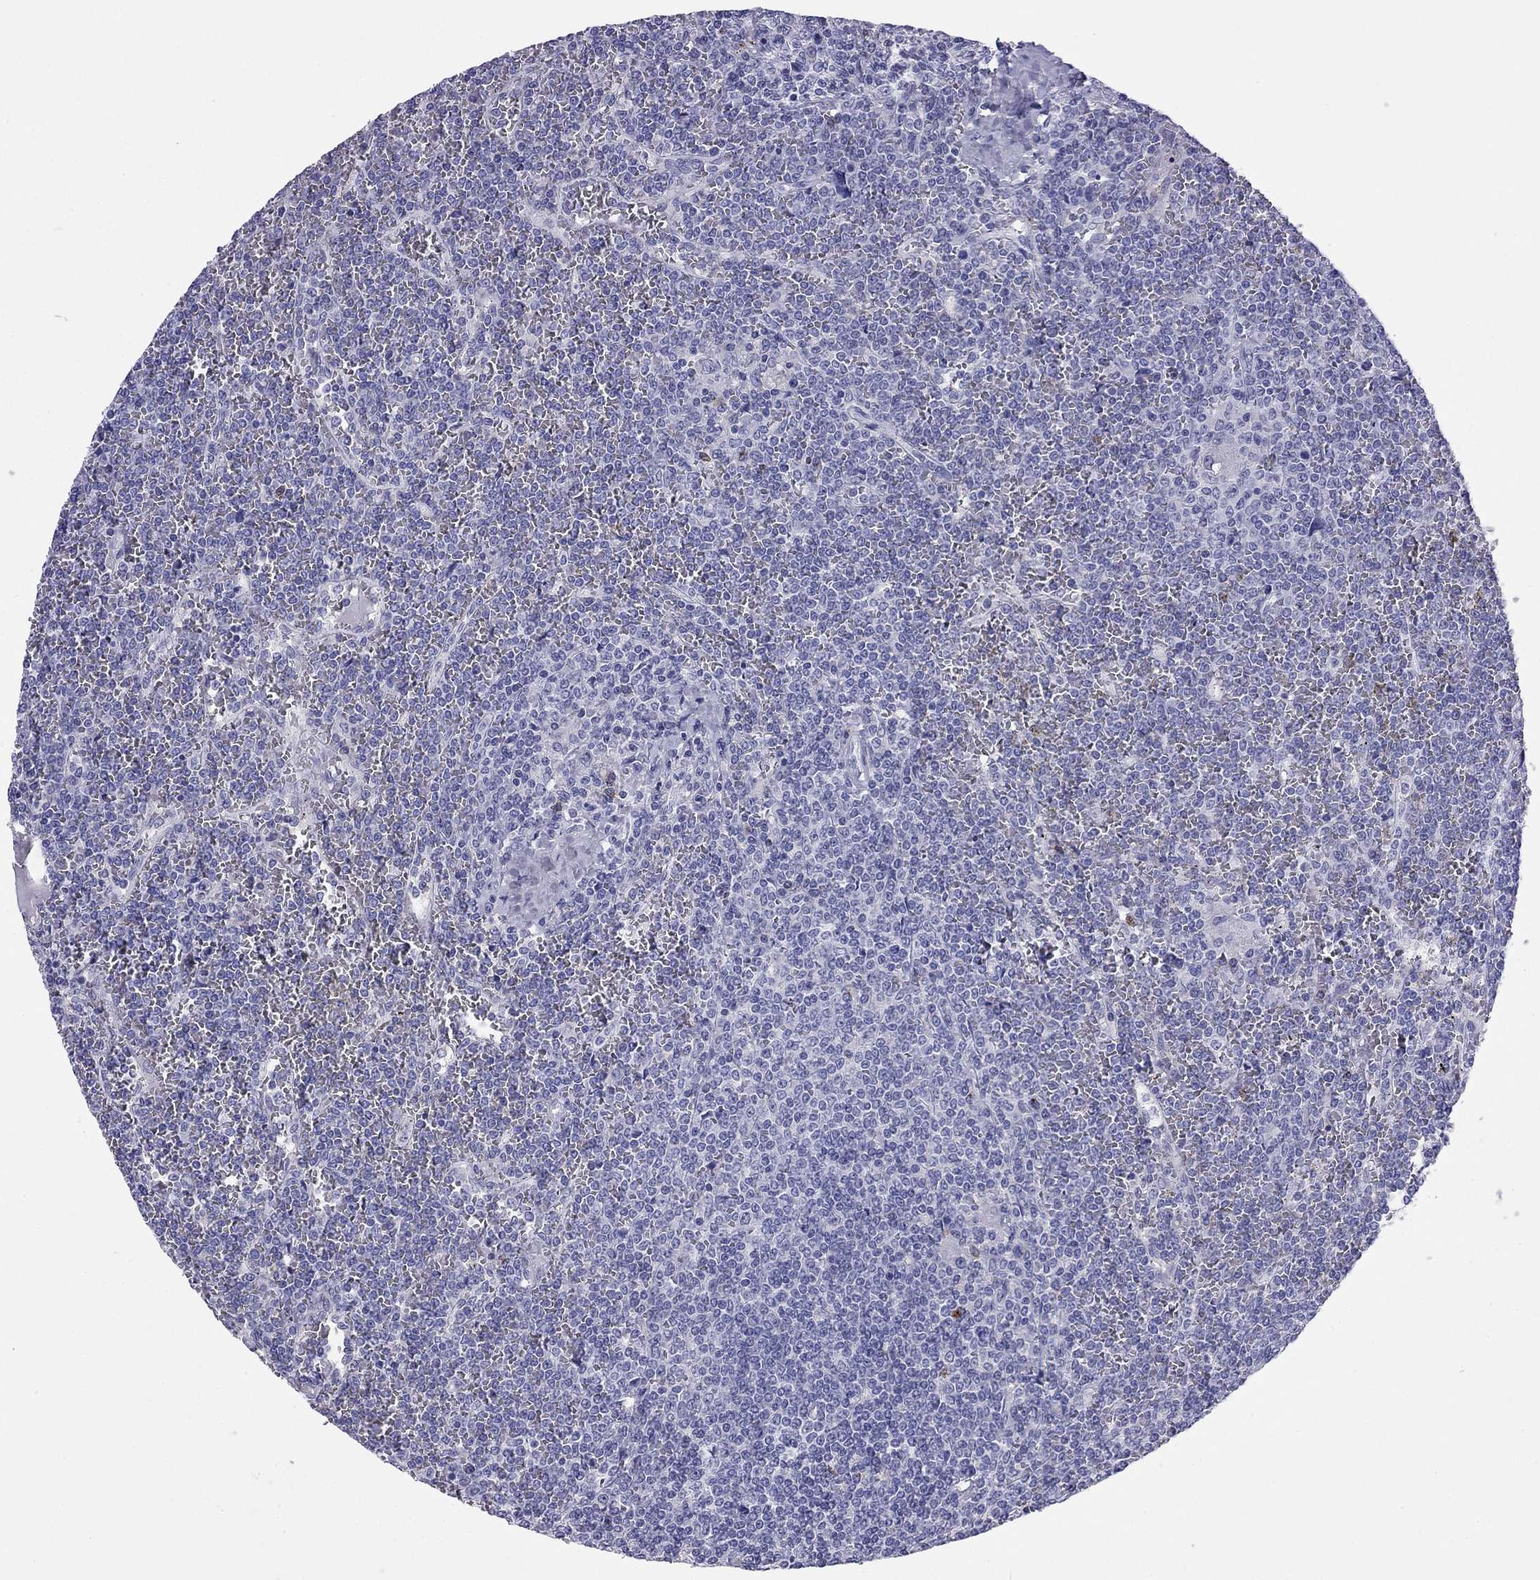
{"staining": {"intensity": "negative", "quantity": "none", "location": "none"}, "tissue": "lymphoma", "cell_type": "Tumor cells", "image_type": "cancer", "snomed": [{"axis": "morphology", "description": "Malignant lymphoma, non-Hodgkin's type, Low grade"}, {"axis": "topography", "description": "Spleen"}], "caption": "Lymphoma stained for a protein using immunohistochemistry (IHC) reveals no staining tumor cells.", "gene": "ODF4", "patient": {"sex": "female", "age": 19}}